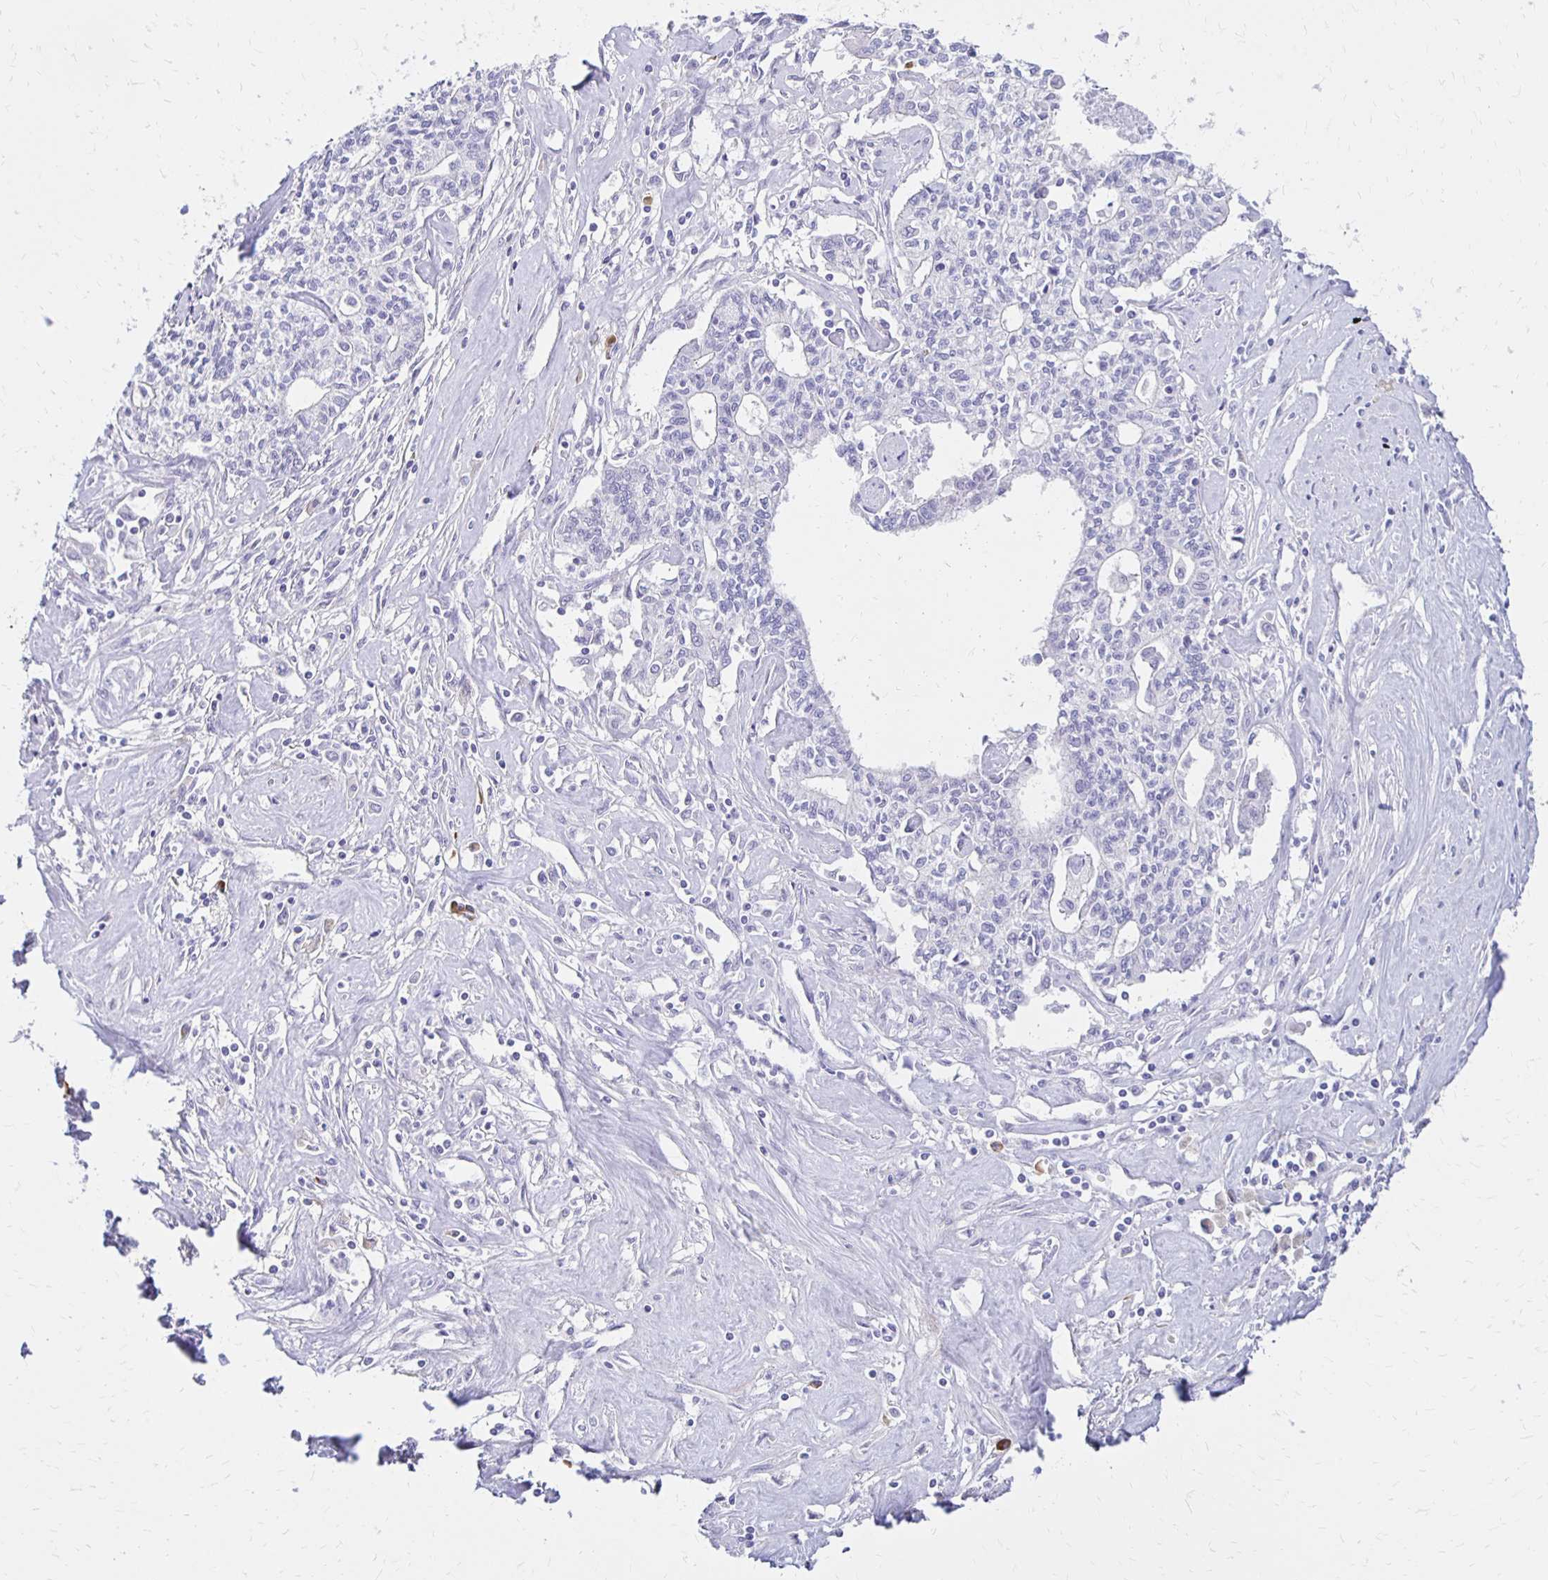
{"staining": {"intensity": "negative", "quantity": "none", "location": "none"}, "tissue": "liver cancer", "cell_type": "Tumor cells", "image_type": "cancer", "snomed": [{"axis": "morphology", "description": "Cholangiocarcinoma"}, {"axis": "topography", "description": "Liver"}], "caption": "Photomicrograph shows no protein expression in tumor cells of liver cholangiocarcinoma tissue.", "gene": "FNTB", "patient": {"sex": "female", "age": 61}}